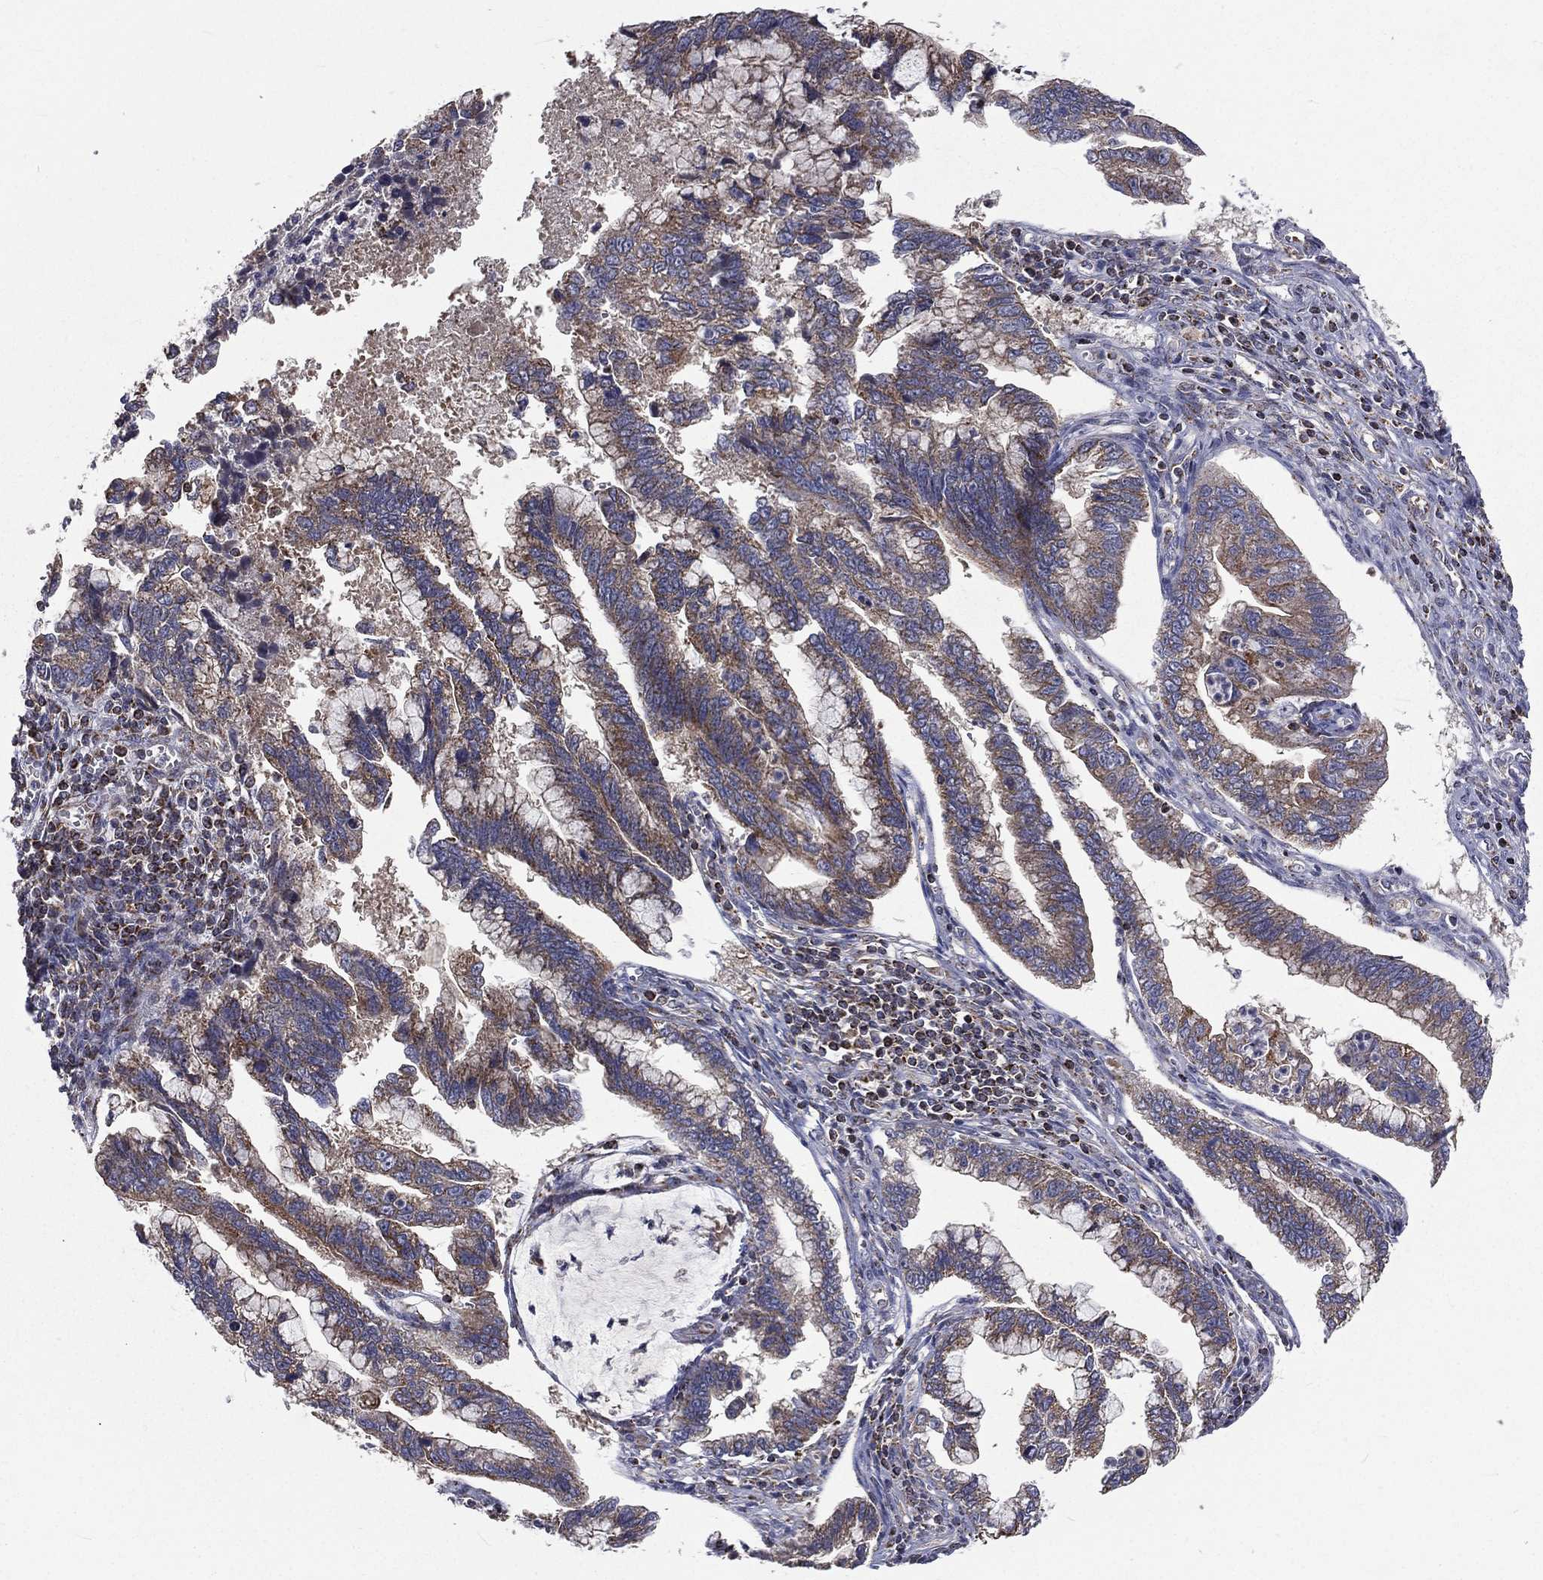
{"staining": {"intensity": "moderate", "quantity": "<25%", "location": "cytoplasmic/membranous"}, "tissue": "cervical cancer", "cell_type": "Tumor cells", "image_type": "cancer", "snomed": [{"axis": "morphology", "description": "Adenocarcinoma, NOS"}, {"axis": "topography", "description": "Cervix"}], "caption": "Brown immunohistochemical staining in cervical cancer (adenocarcinoma) displays moderate cytoplasmic/membranous staining in about <25% of tumor cells. (Brightfield microscopy of DAB IHC at high magnification).", "gene": "GPD1", "patient": {"sex": "female", "age": 44}}